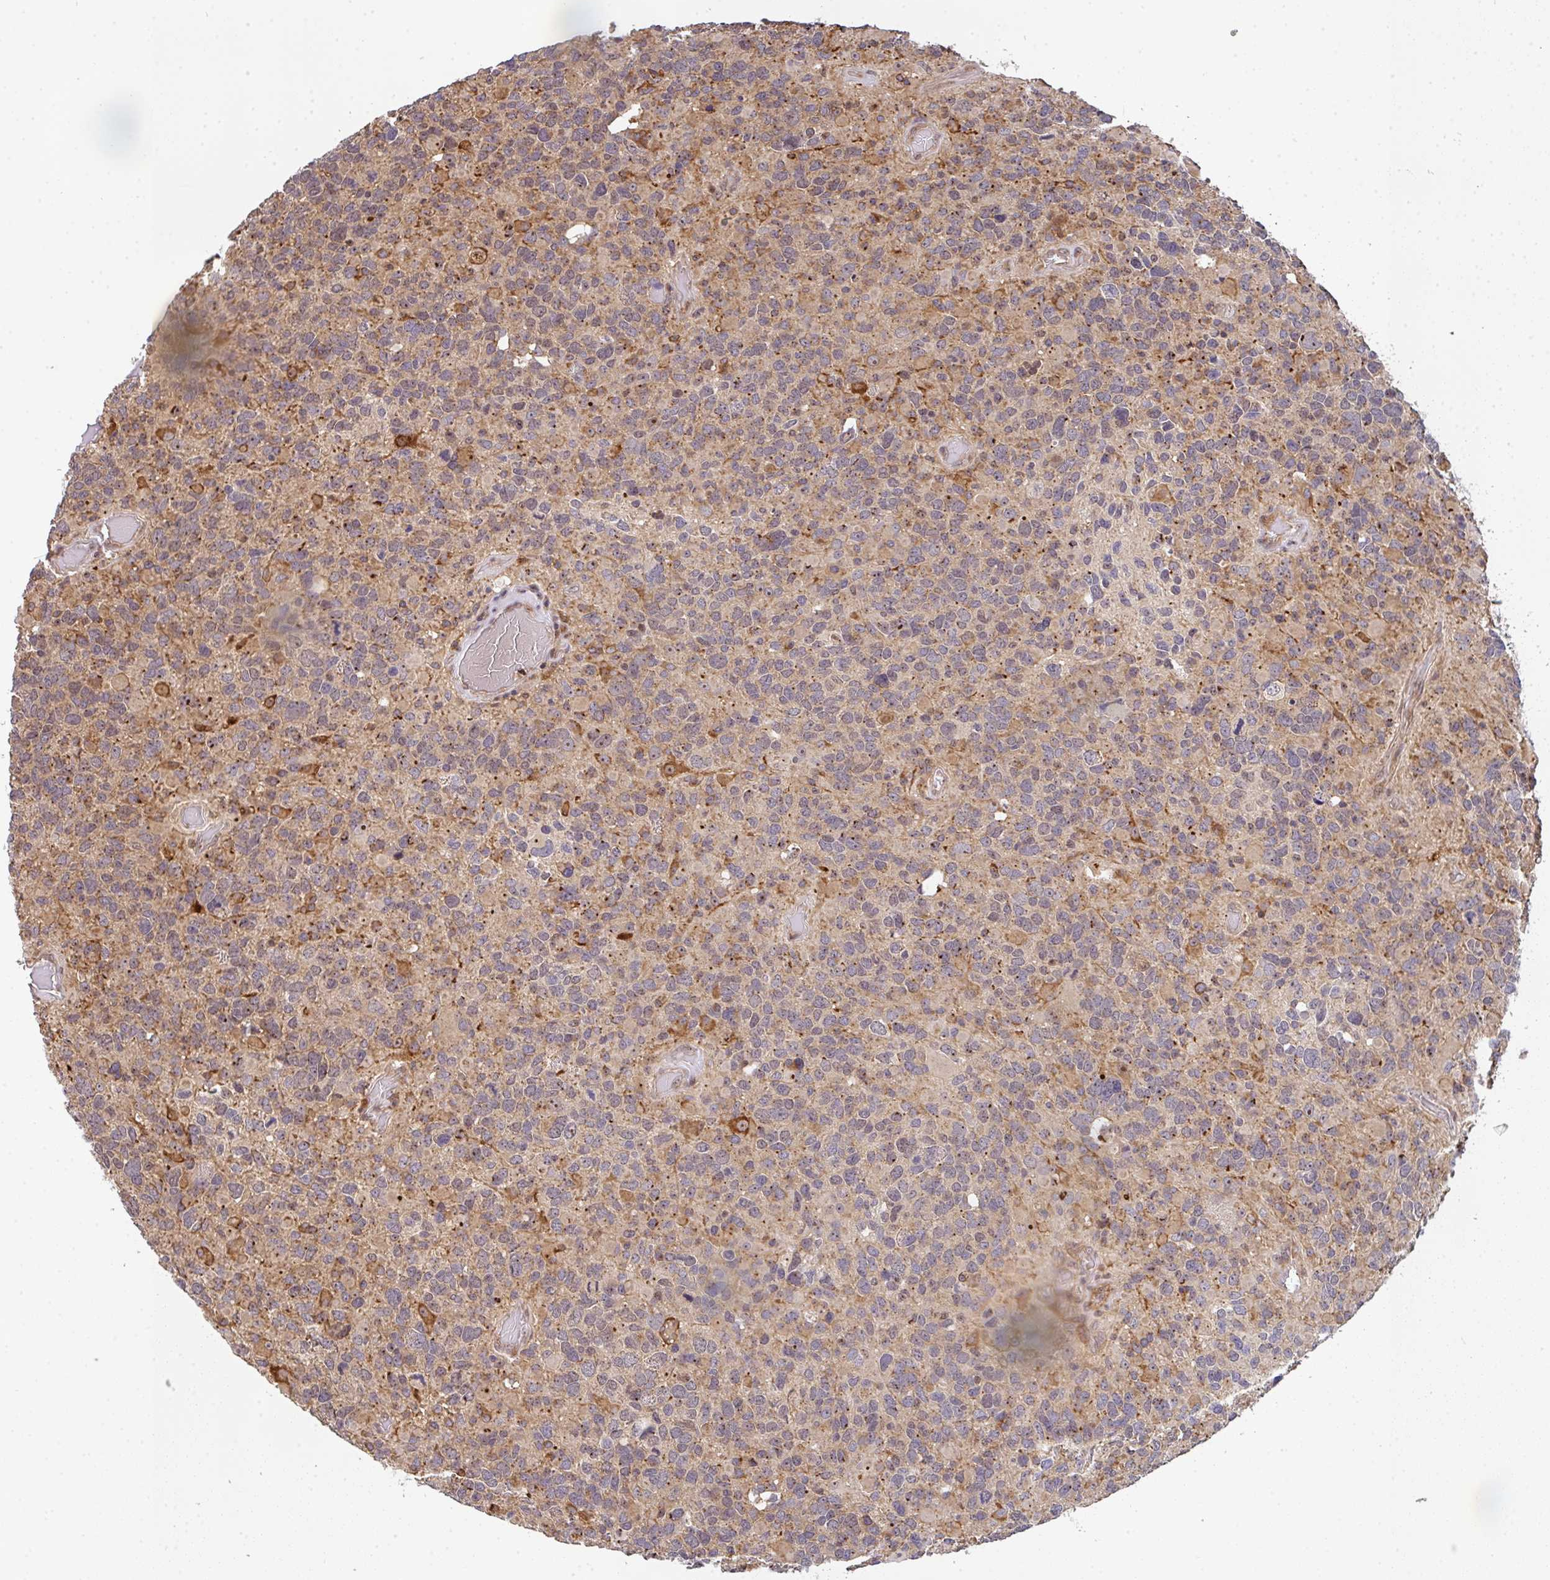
{"staining": {"intensity": "weak", "quantity": "<25%", "location": "cytoplasmic/membranous"}, "tissue": "glioma", "cell_type": "Tumor cells", "image_type": "cancer", "snomed": [{"axis": "morphology", "description": "Glioma, malignant, High grade"}, {"axis": "topography", "description": "Brain"}], "caption": "This is an immunohistochemistry histopathology image of high-grade glioma (malignant). There is no expression in tumor cells.", "gene": "SIMC1", "patient": {"sex": "female", "age": 40}}